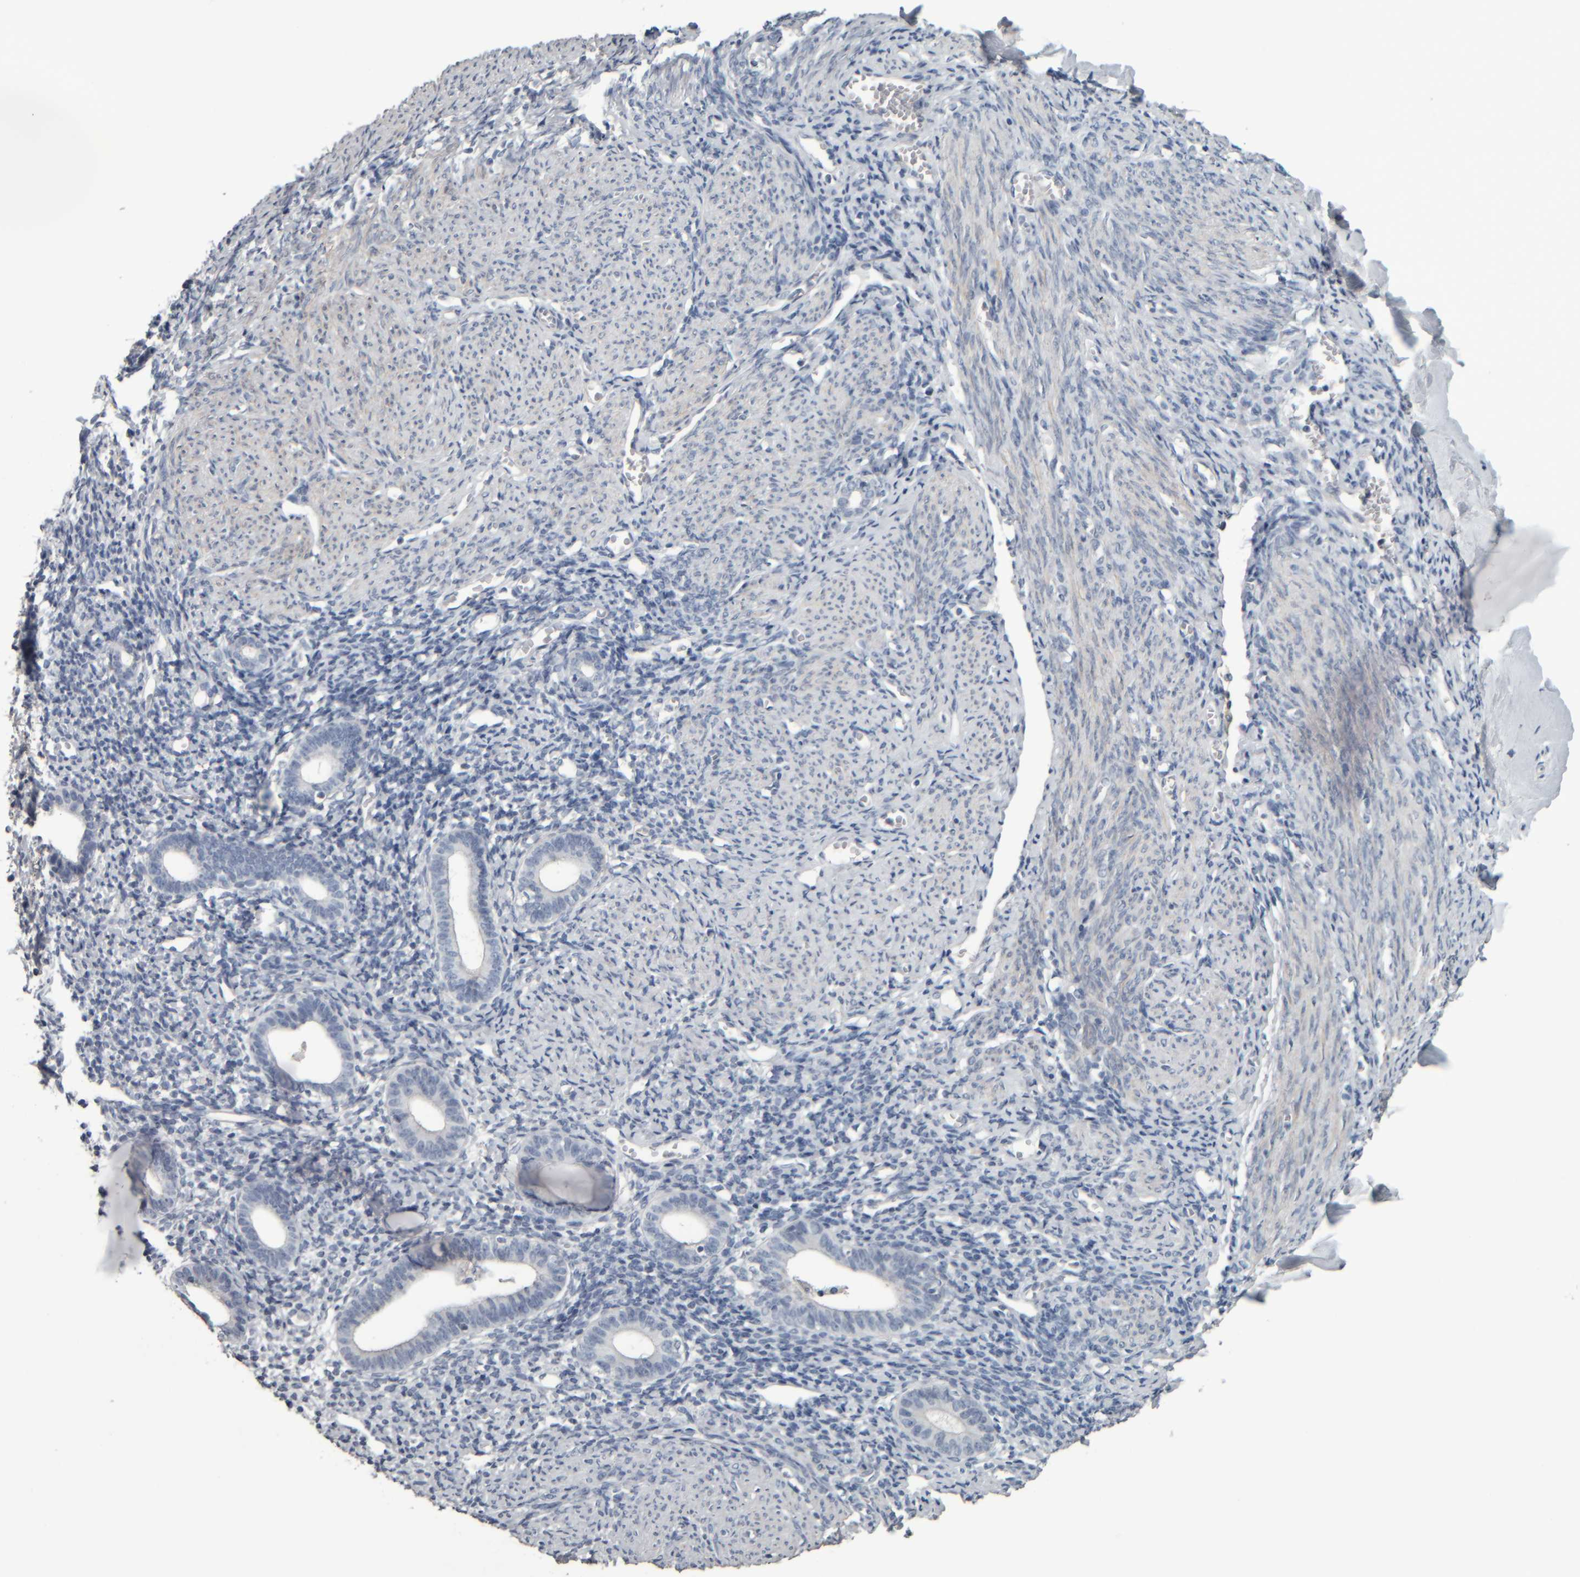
{"staining": {"intensity": "negative", "quantity": "none", "location": "none"}, "tissue": "endometrium", "cell_type": "Cells in endometrial stroma", "image_type": "normal", "snomed": [{"axis": "morphology", "description": "Normal tissue, NOS"}, {"axis": "morphology", "description": "Adenocarcinoma, NOS"}, {"axis": "topography", "description": "Endometrium"}], "caption": "Cells in endometrial stroma show no significant protein expression in normal endometrium.", "gene": "CAVIN4", "patient": {"sex": "female", "age": 57}}